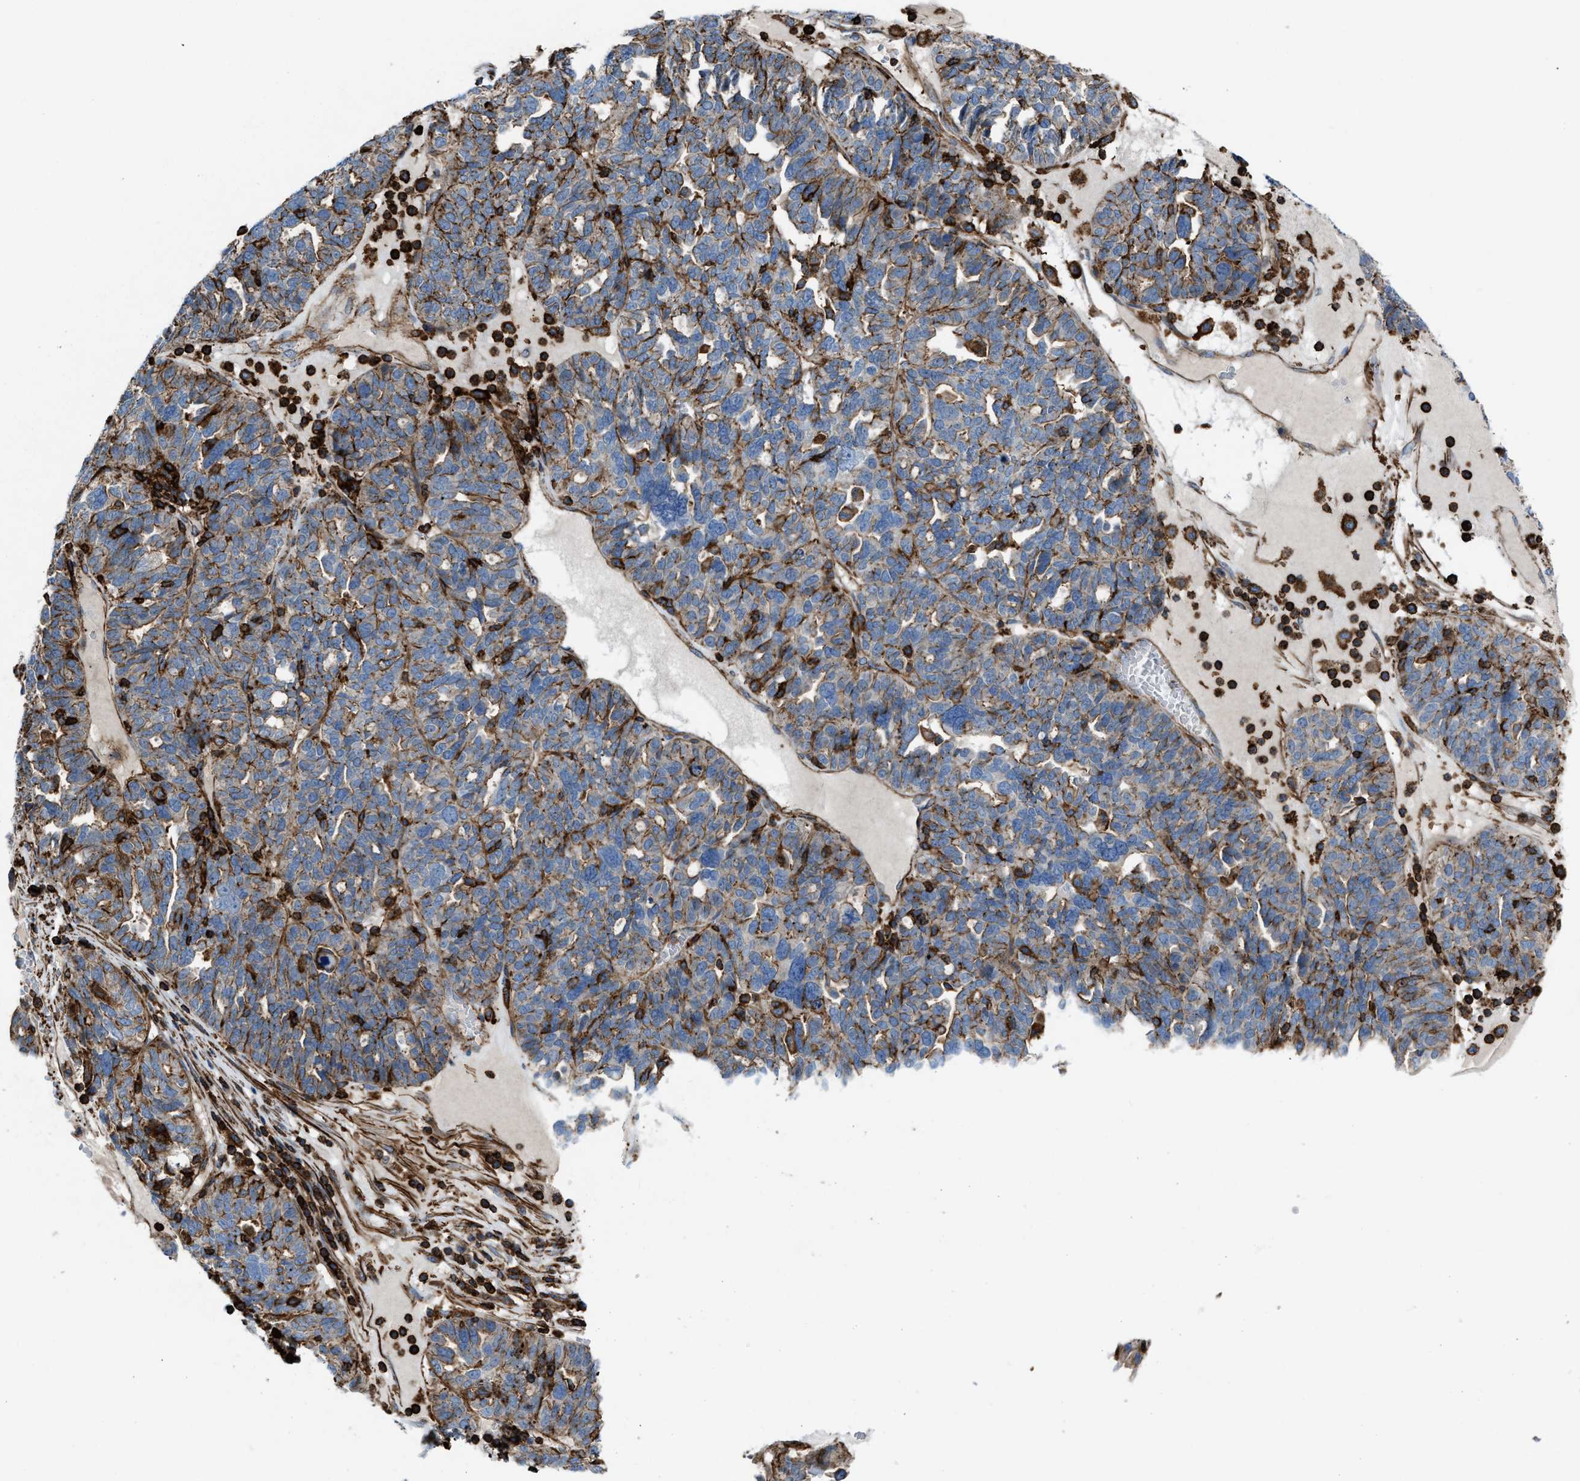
{"staining": {"intensity": "moderate", "quantity": "25%-75%", "location": "cytoplasmic/membranous"}, "tissue": "ovarian cancer", "cell_type": "Tumor cells", "image_type": "cancer", "snomed": [{"axis": "morphology", "description": "Cystadenocarcinoma, serous, NOS"}, {"axis": "topography", "description": "Ovary"}], "caption": "The histopathology image exhibits staining of serous cystadenocarcinoma (ovarian), revealing moderate cytoplasmic/membranous protein expression (brown color) within tumor cells.", "gene": "AGPAT2", "patient": {"sex": "female", "age": 59}}